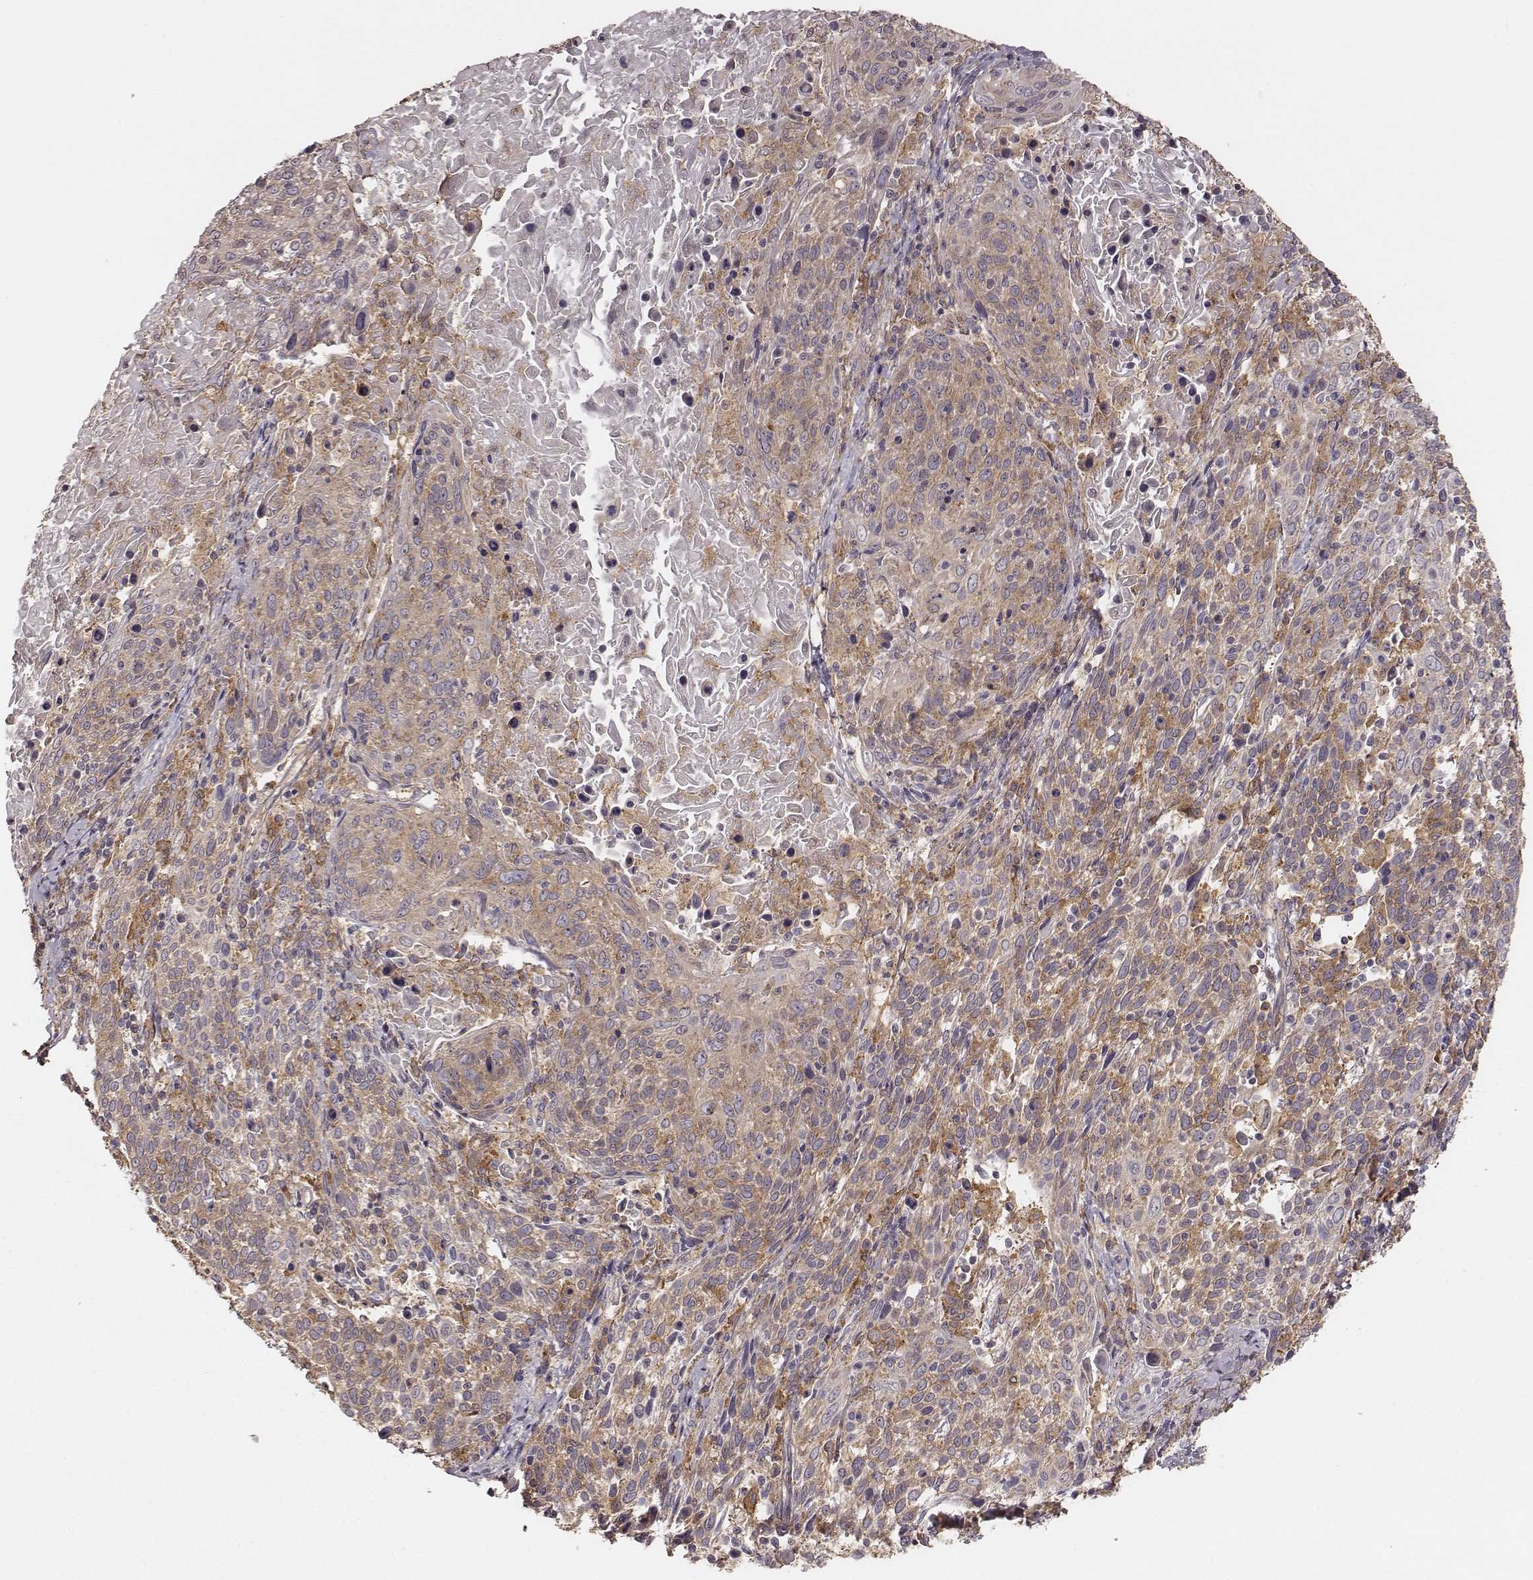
{"staining": {"intensity": "weak", "quantity": ">75%", "location": "cytoplasmic/membranous"}, "tissue": "cervical cancer", "cell_type": "Tumor cells", "image_type": "cancer", "snomed": [{"axis": "morphology", "description": "Squamous cell carcinoma, NOS"}, {"axis": "topography", "description": "Cervix"}], "caption": "This is a histology image of immunohistochemistry staining of squamous cell carcinoma (cervical), which shows weak expression in the cytoplasmic/membranous of tumor cells.", "gene": "VPS26A", "patient": {"sex": "female", "age": 61}}